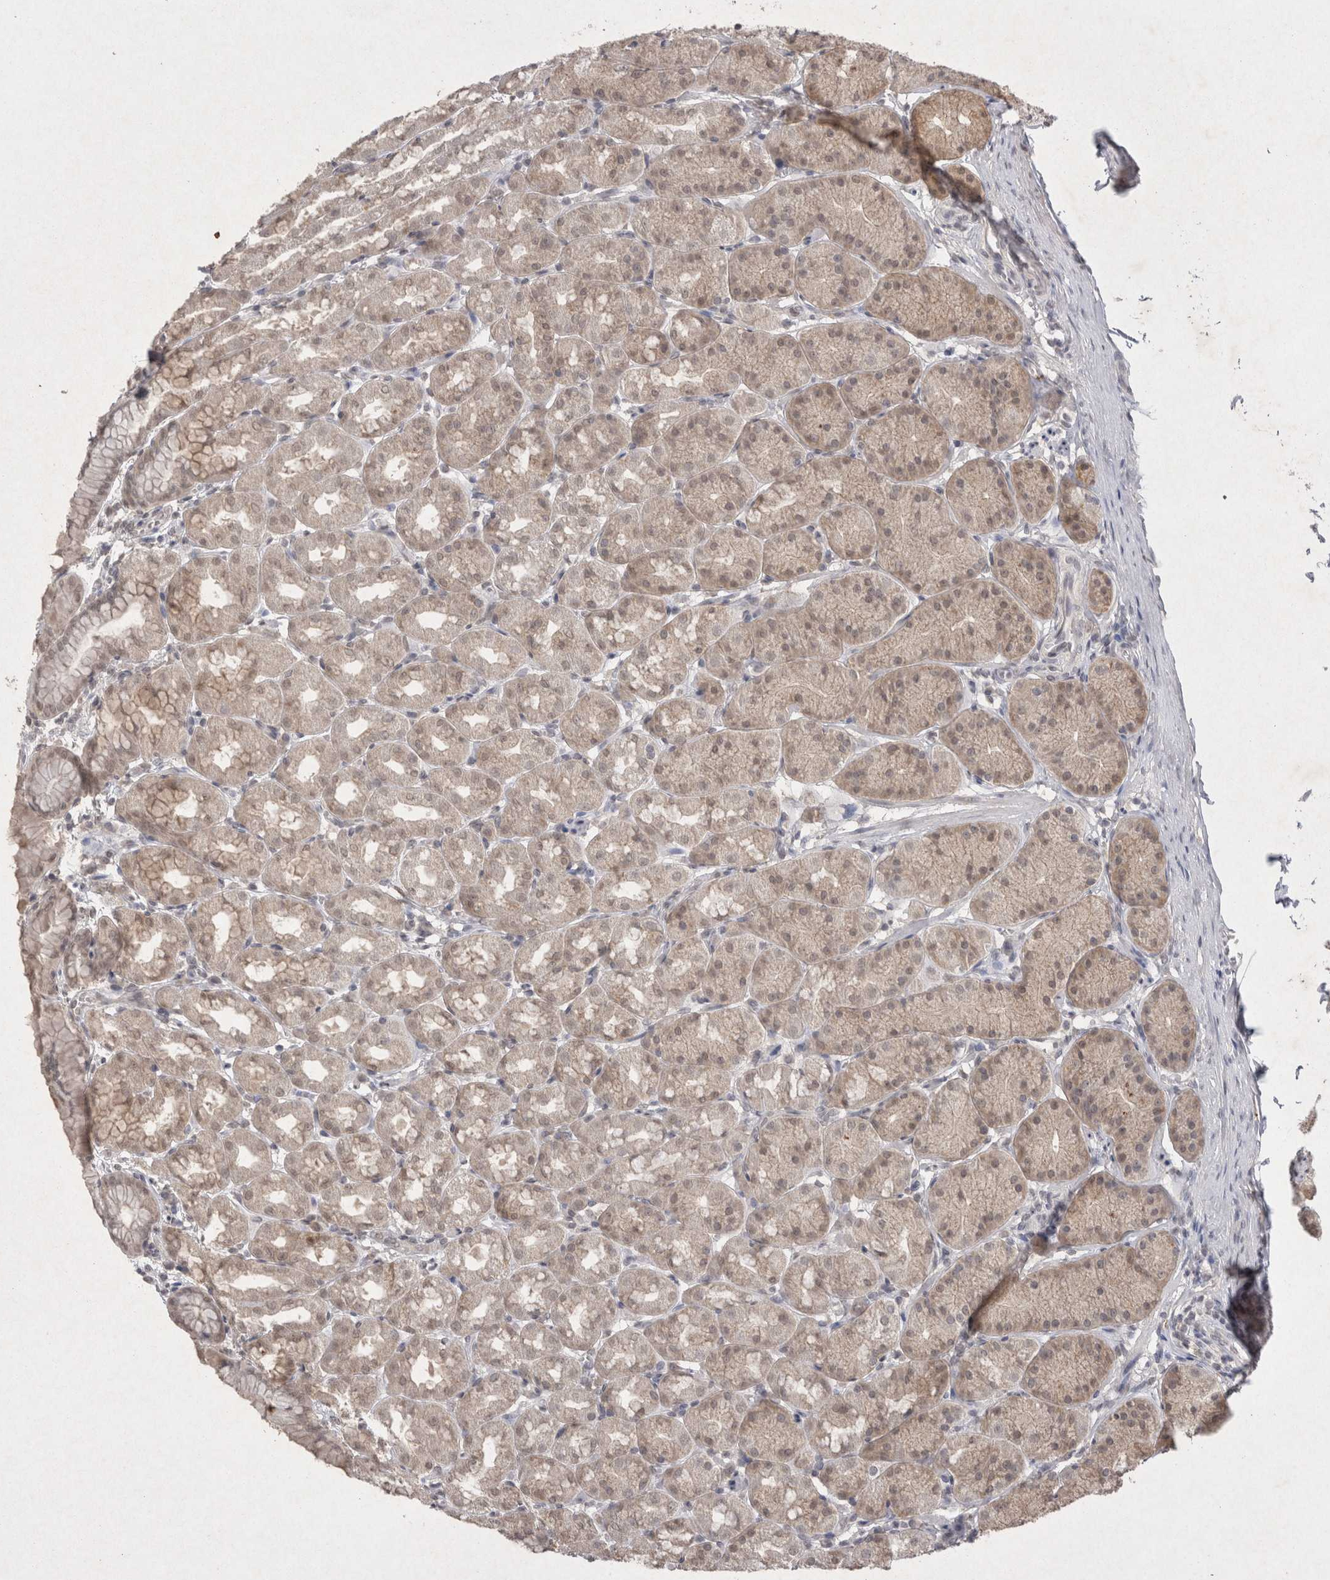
{"staining": {"intensity": "weak", "quantity": "25%-75%", "location": "cytoplasmic/membranous"}, "tissue": "stomach", "cell_type": "Glandular cells", "image_type": "normal", "snomed": [{"axis": "morphology", "description": "Normal tissue, NOS"}, {"axis": "topography", "description": "Stomach"}], "caption": "Brown immunohistochemical staining in normal stomach demonstrates weak cytoplasmic/membranous expression in approximately 25%-75% of glandular cells.", "gene": "LYVE1", "patient": {"sex": "male", "age": 42}}